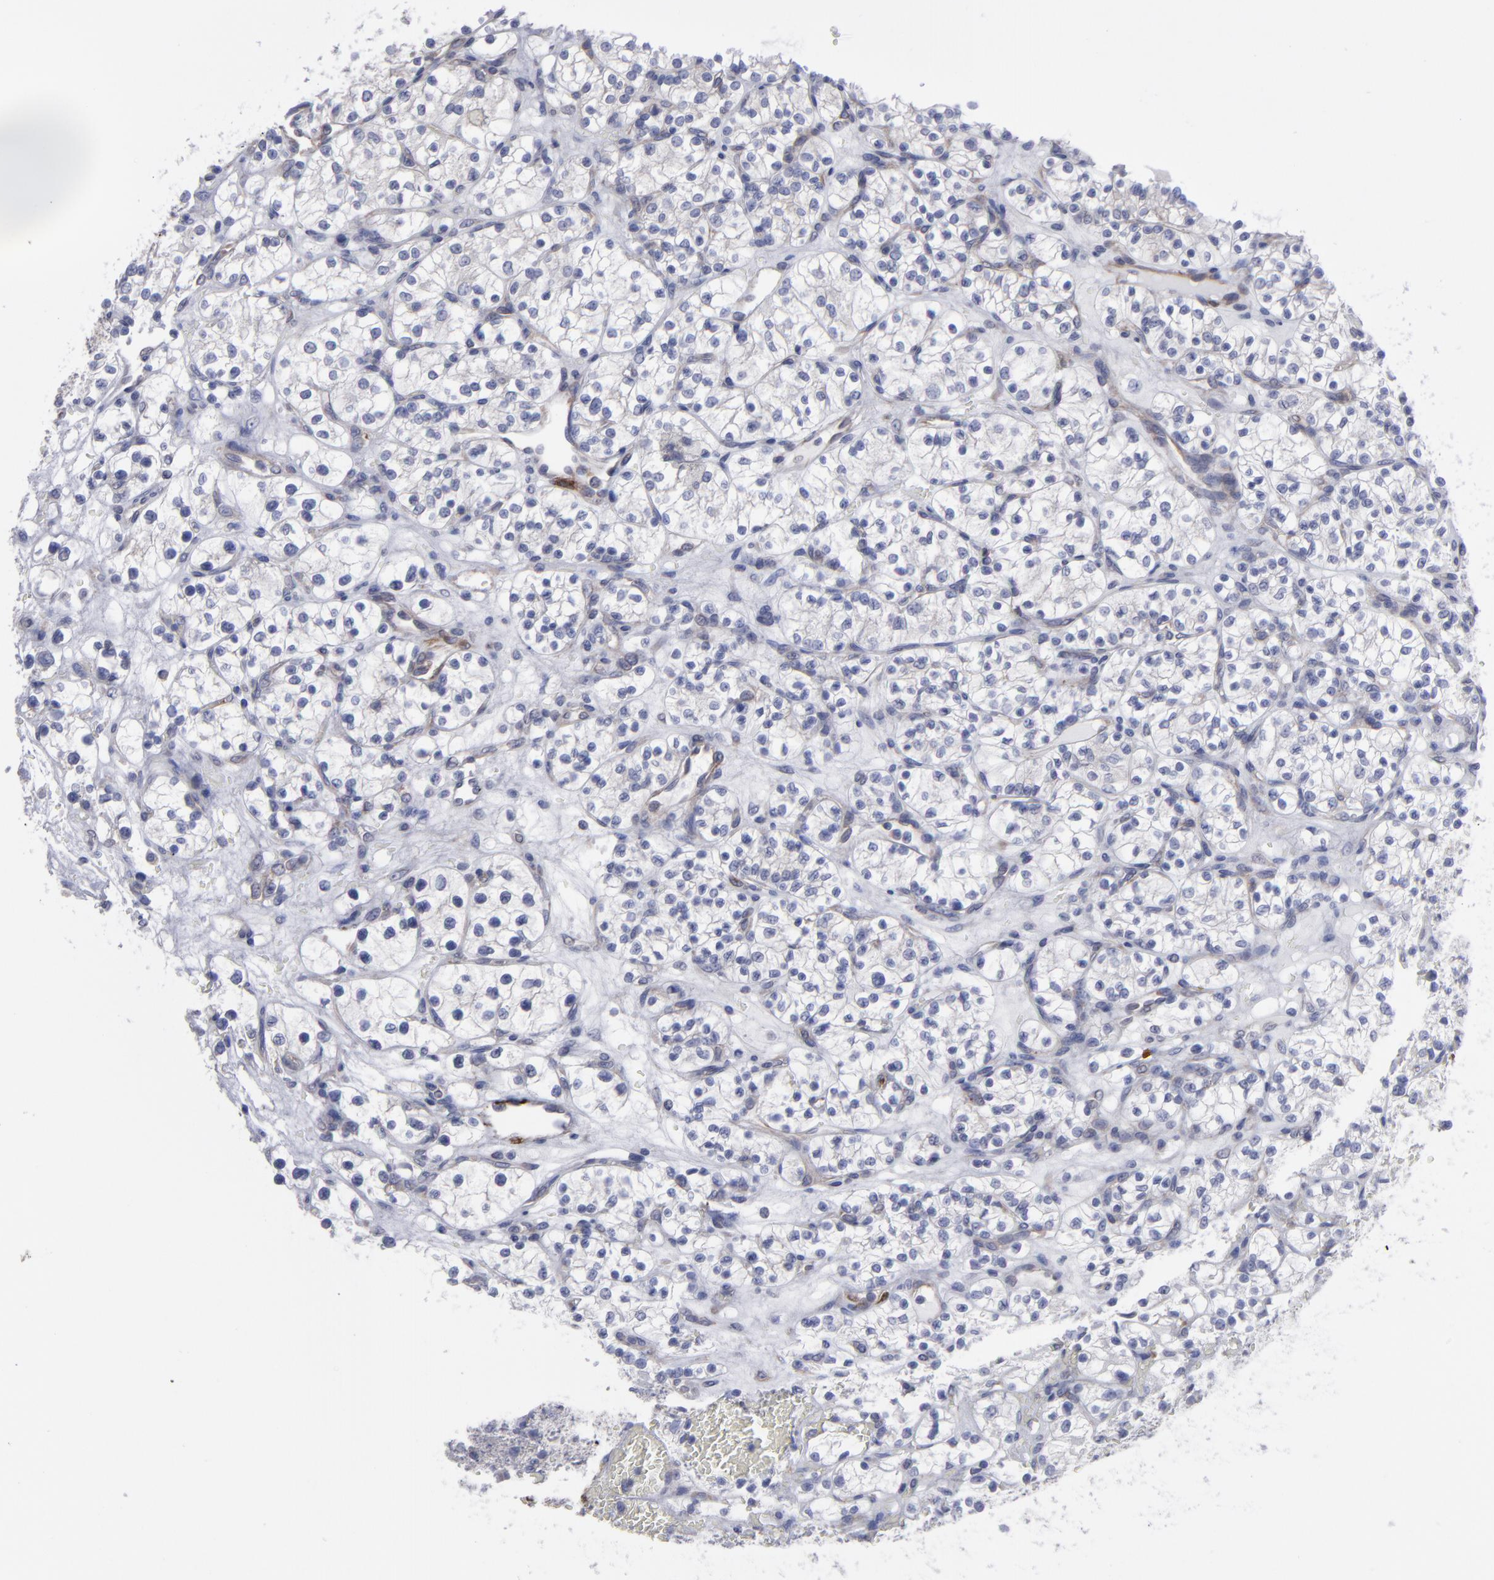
{"staining": {"intensity": "negative", "quantity": "none", "location": "none"}, "tissue": "renal cancer", "cell_type": "Tumor cells", "image_type": "cancer", "snomed": [{"axis": "morphology", "description": "Adenocarcinoma, NOS"}, {"axis": "topography", "description": "Kidney"}], "caption": "IHC histopathology image of adenocarcinoma (renal) stained for a protein (brown), which exhibits no staining in tumor cells.", "gene": "SLMAP", "patient": {"sex": "female", "age": 60}}